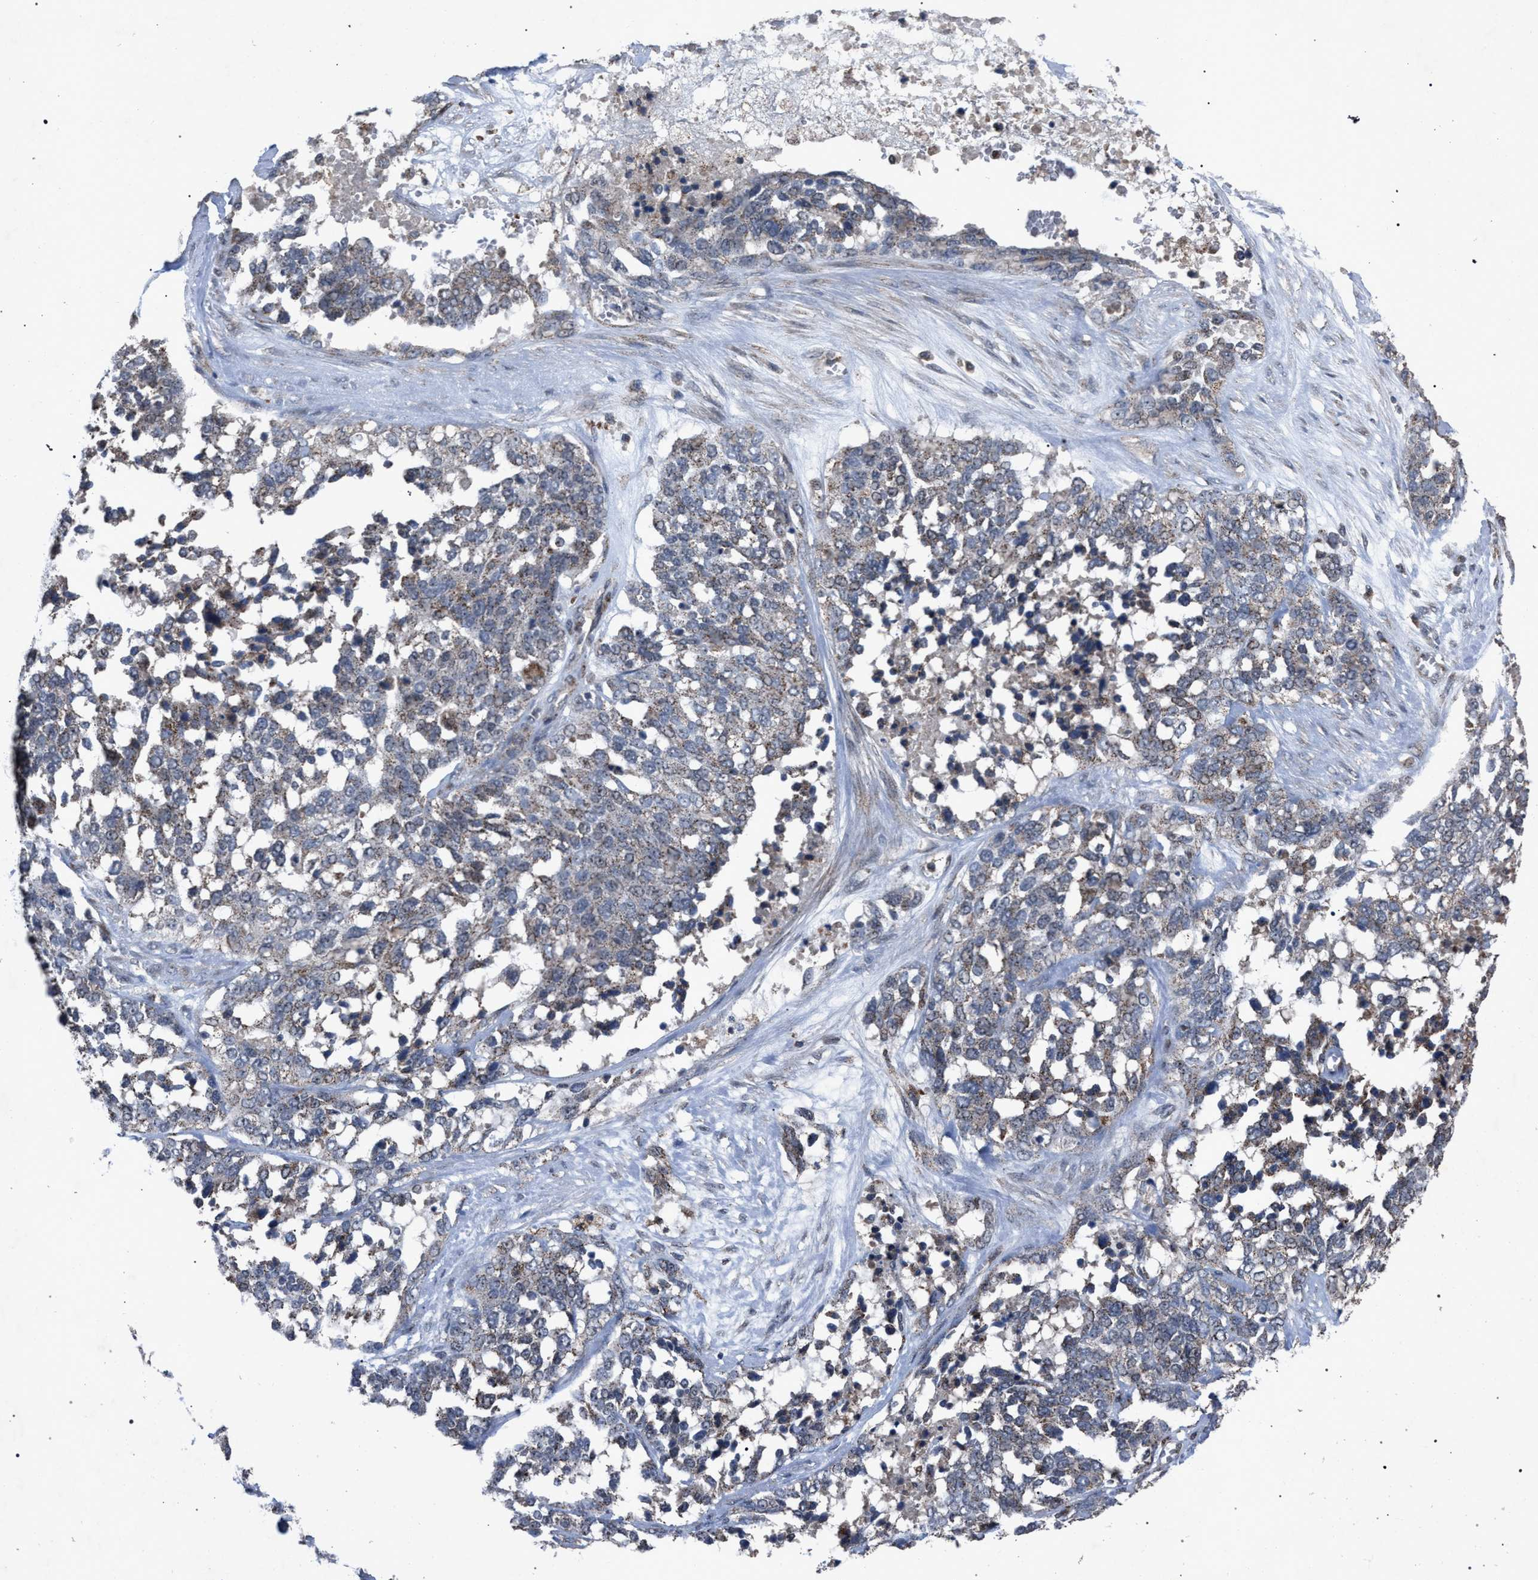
{"staining": {"intensity": "weak", "quantity": "<25%", "location": "cytoplasmic/membranous"}, "tissue": "ovarian cancer", "cell_type": "Tumor cells", "image_type": "cancer", "snomed": [{"axis": "morphology", "description": "Cystadenocarcinoma, serous, NOS"}, {"axis": "topography", "description": "Ovary"}], "caption": "An image of human ovarian cancer (serous cystadenocarcinoma) is negative for staining in tumor cells. The staining is performed using DAB (3,3'-diaminobenzidine) brown chromogen with nuclei counter-stained in using hematoxylin.", "gene": "HSD17B4", "patient": {"sex": "female", "age": 44}}